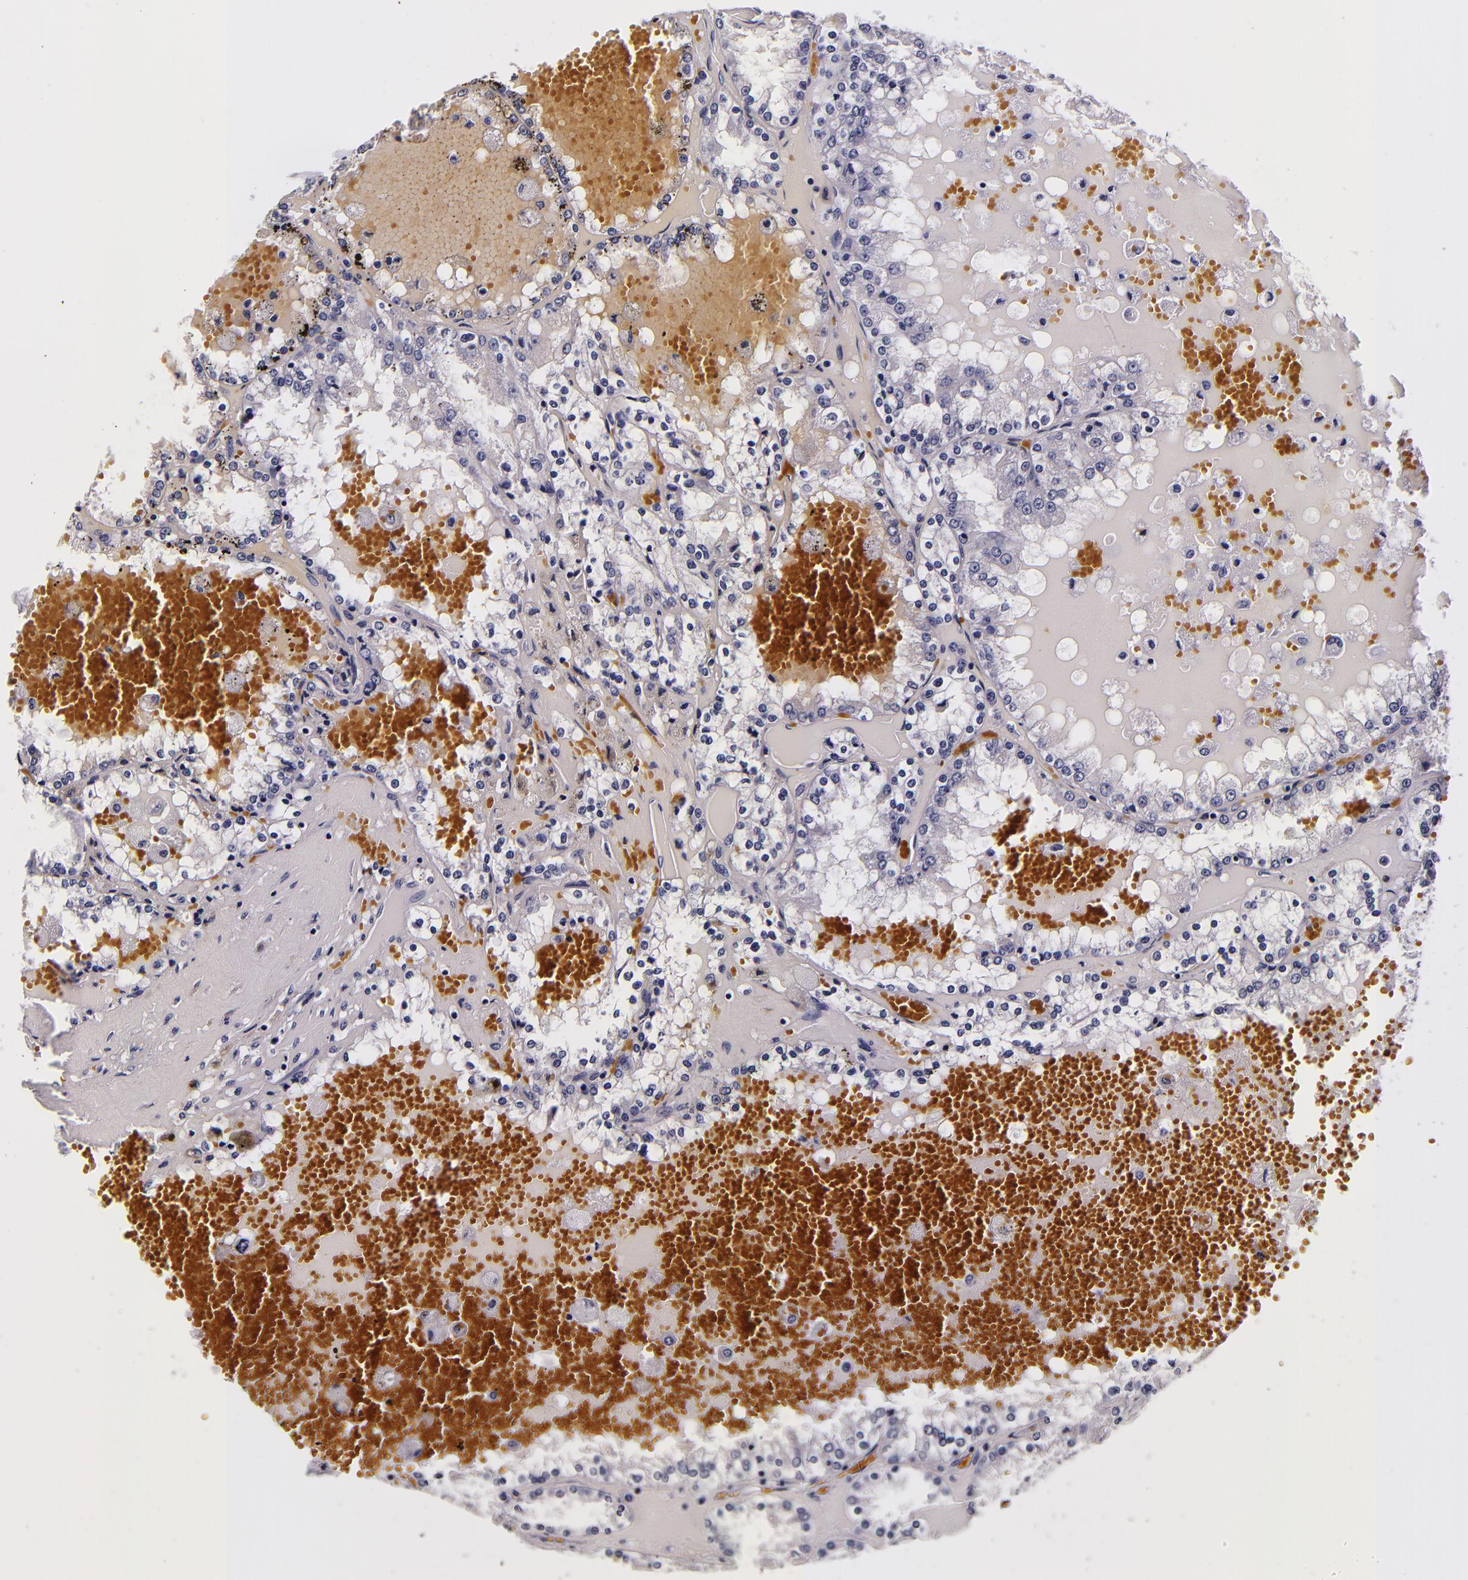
{"staining": {"intensity": "negative", "quantity": "none", "location": "none"}, "tissue": "renal cancer", "cell_type": "Tumor cells", "image_type": "cancer", "snomed": [{"axis": "morphology", "description": "Adenocarcinoma, NOS"}, {"axis": "topography", "description": "Kidney"}], "caption": "Image shows no protein expression in tumor cells of renal cancer tissue.", "gene": "FBN1", "patient": {"sex": "female", "age": 56}}